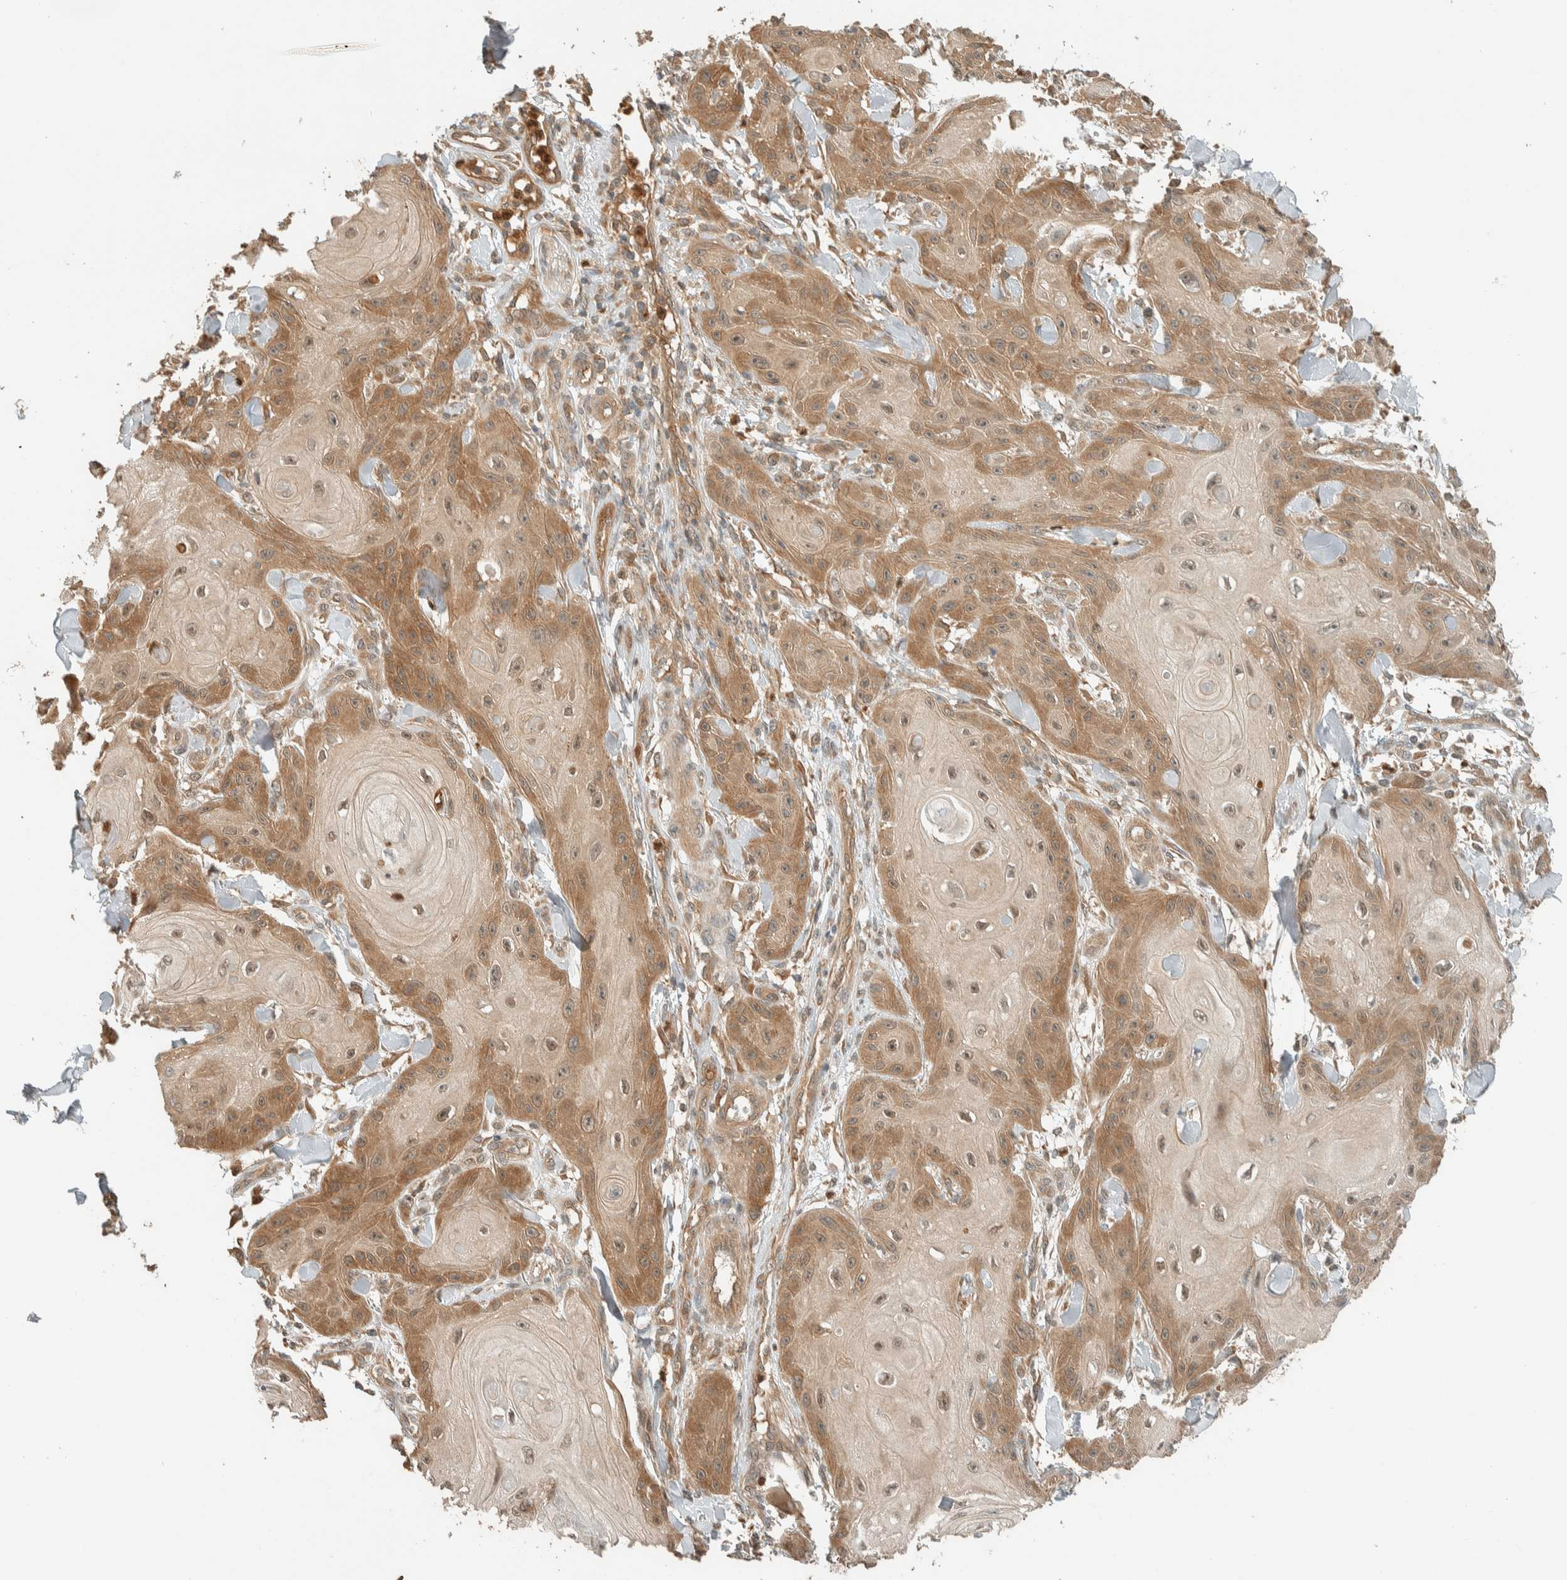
{"staining": {"intensity": "moderate", "quantity": "25%-75%", "location": "cytoplasmic/membranous,nuclear"}, "tissue": "skin cancer", "cell_type": "Tumor cells", "image_type": "cancer", "snomed": [{"axis": "morphology", "description": "Squamous cell carcinoma, NOS"}, {"axis": "topography", "description": "Skin"}], "caption": "Skin cancer (squamous cell carcinoma) stained with DAB (3,3'-diaminobenzidine) IHC demonstrates medium levels of moderate cytoplasmic/membranous and nuclear expression in about 25%-75% of tumor cells.", "gene": "ADSS2", "patient": {"sex": "male", "age": 74}}